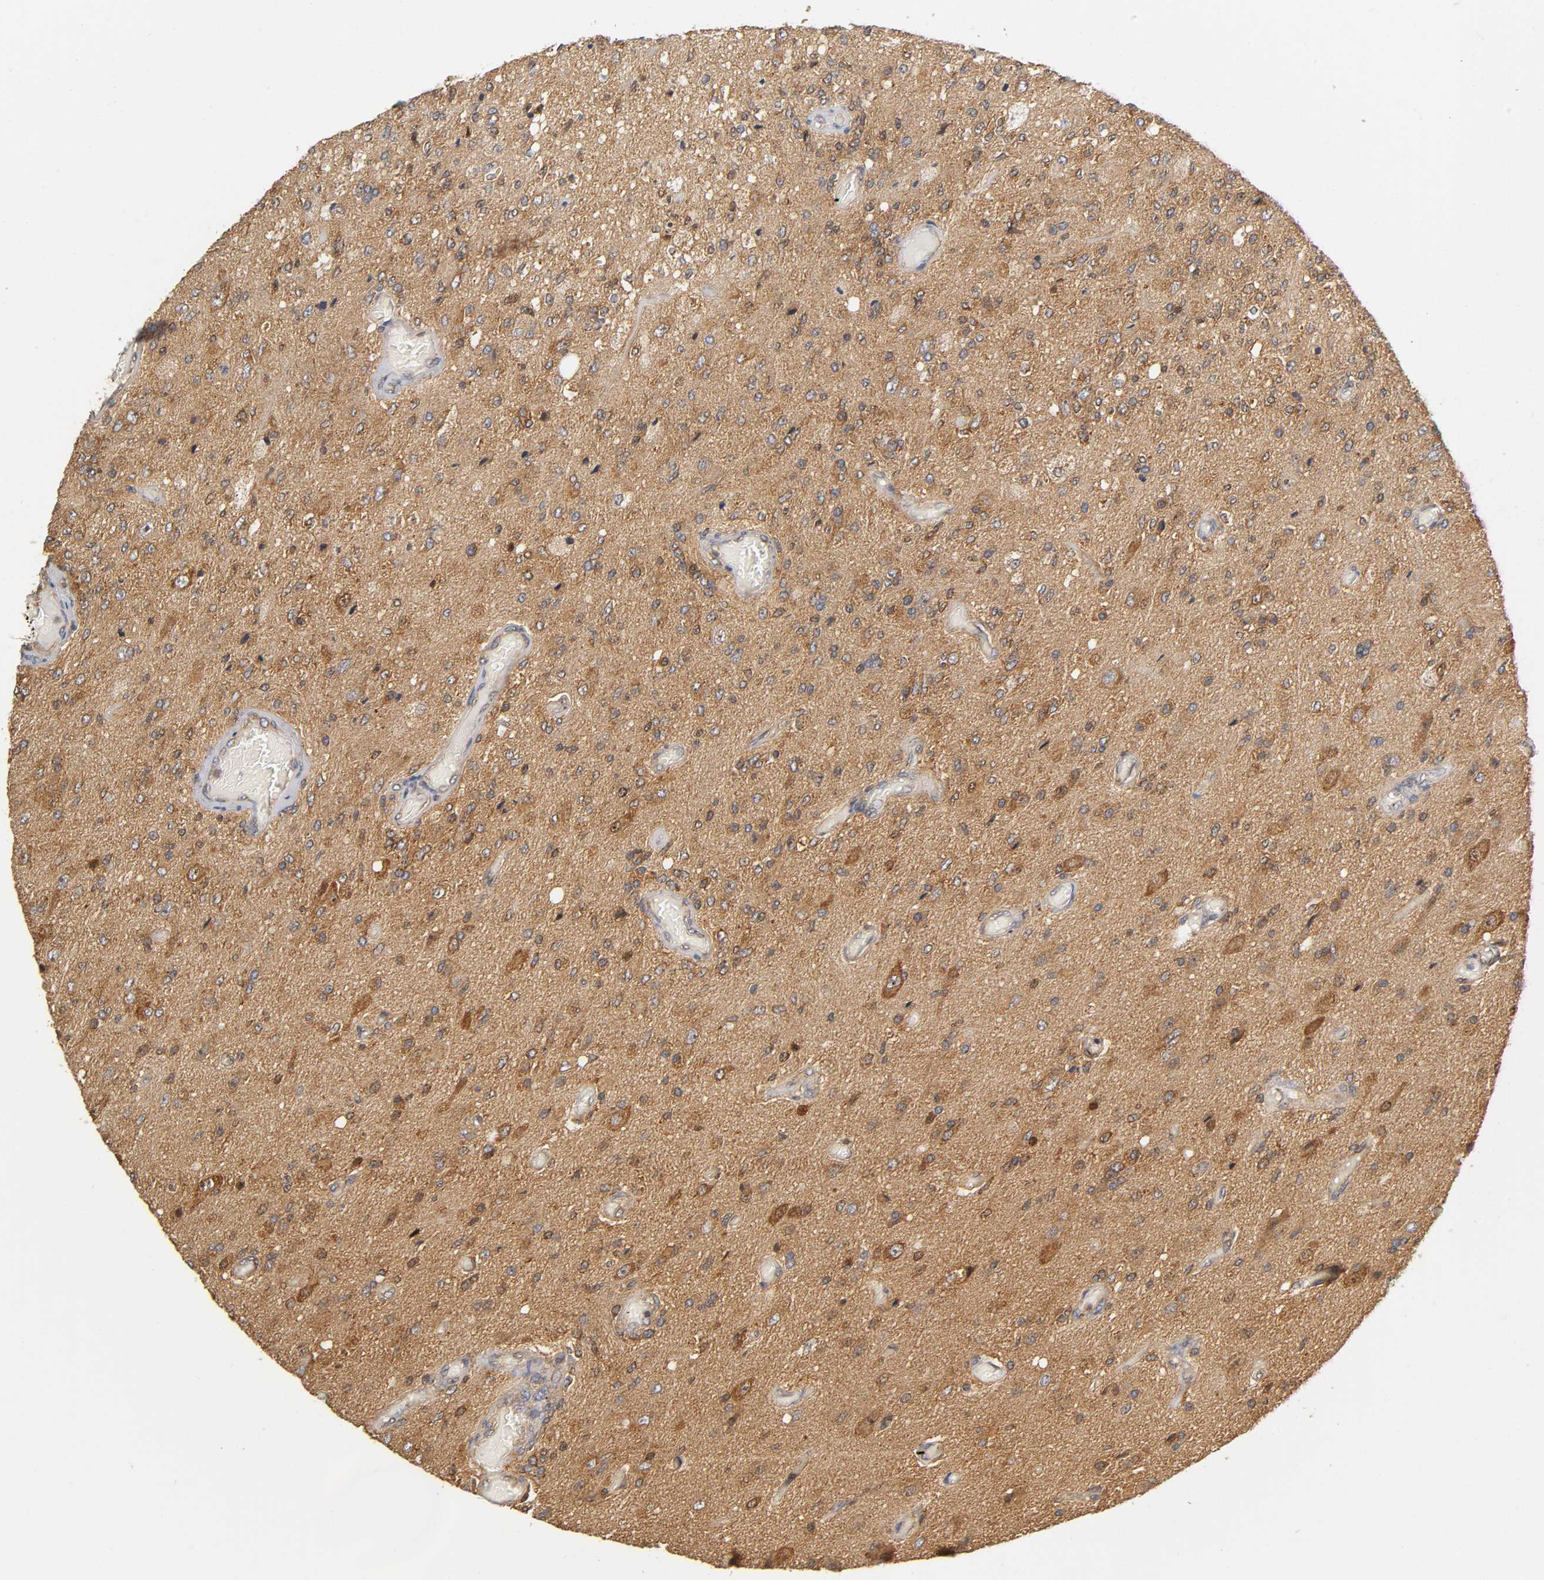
{"staining": {"intensity": "moderate", "quantity": "25%-75%", "location": "cytoplasmic/membranous"}, "tissue": "glioma", "cell_type": "Tumor cells", "image_type": "cancer", "snomed": [{"axis": "morphology", "description": "Normal tissue, NOS"}, {"axis": "morphology", "description": "Glioma, malignant, High grade"}, {"axis": "topography", "description": "Cerebral cortex"}], "caption": "This is an image of immunohistochemistry staining of malignant high-grade glioma, which shows moderate expression in the cytoplasmic/membranous of tumor cells.", "gene": "PAFAH1B1", "patient": {"sex": "male", "age": 77}}